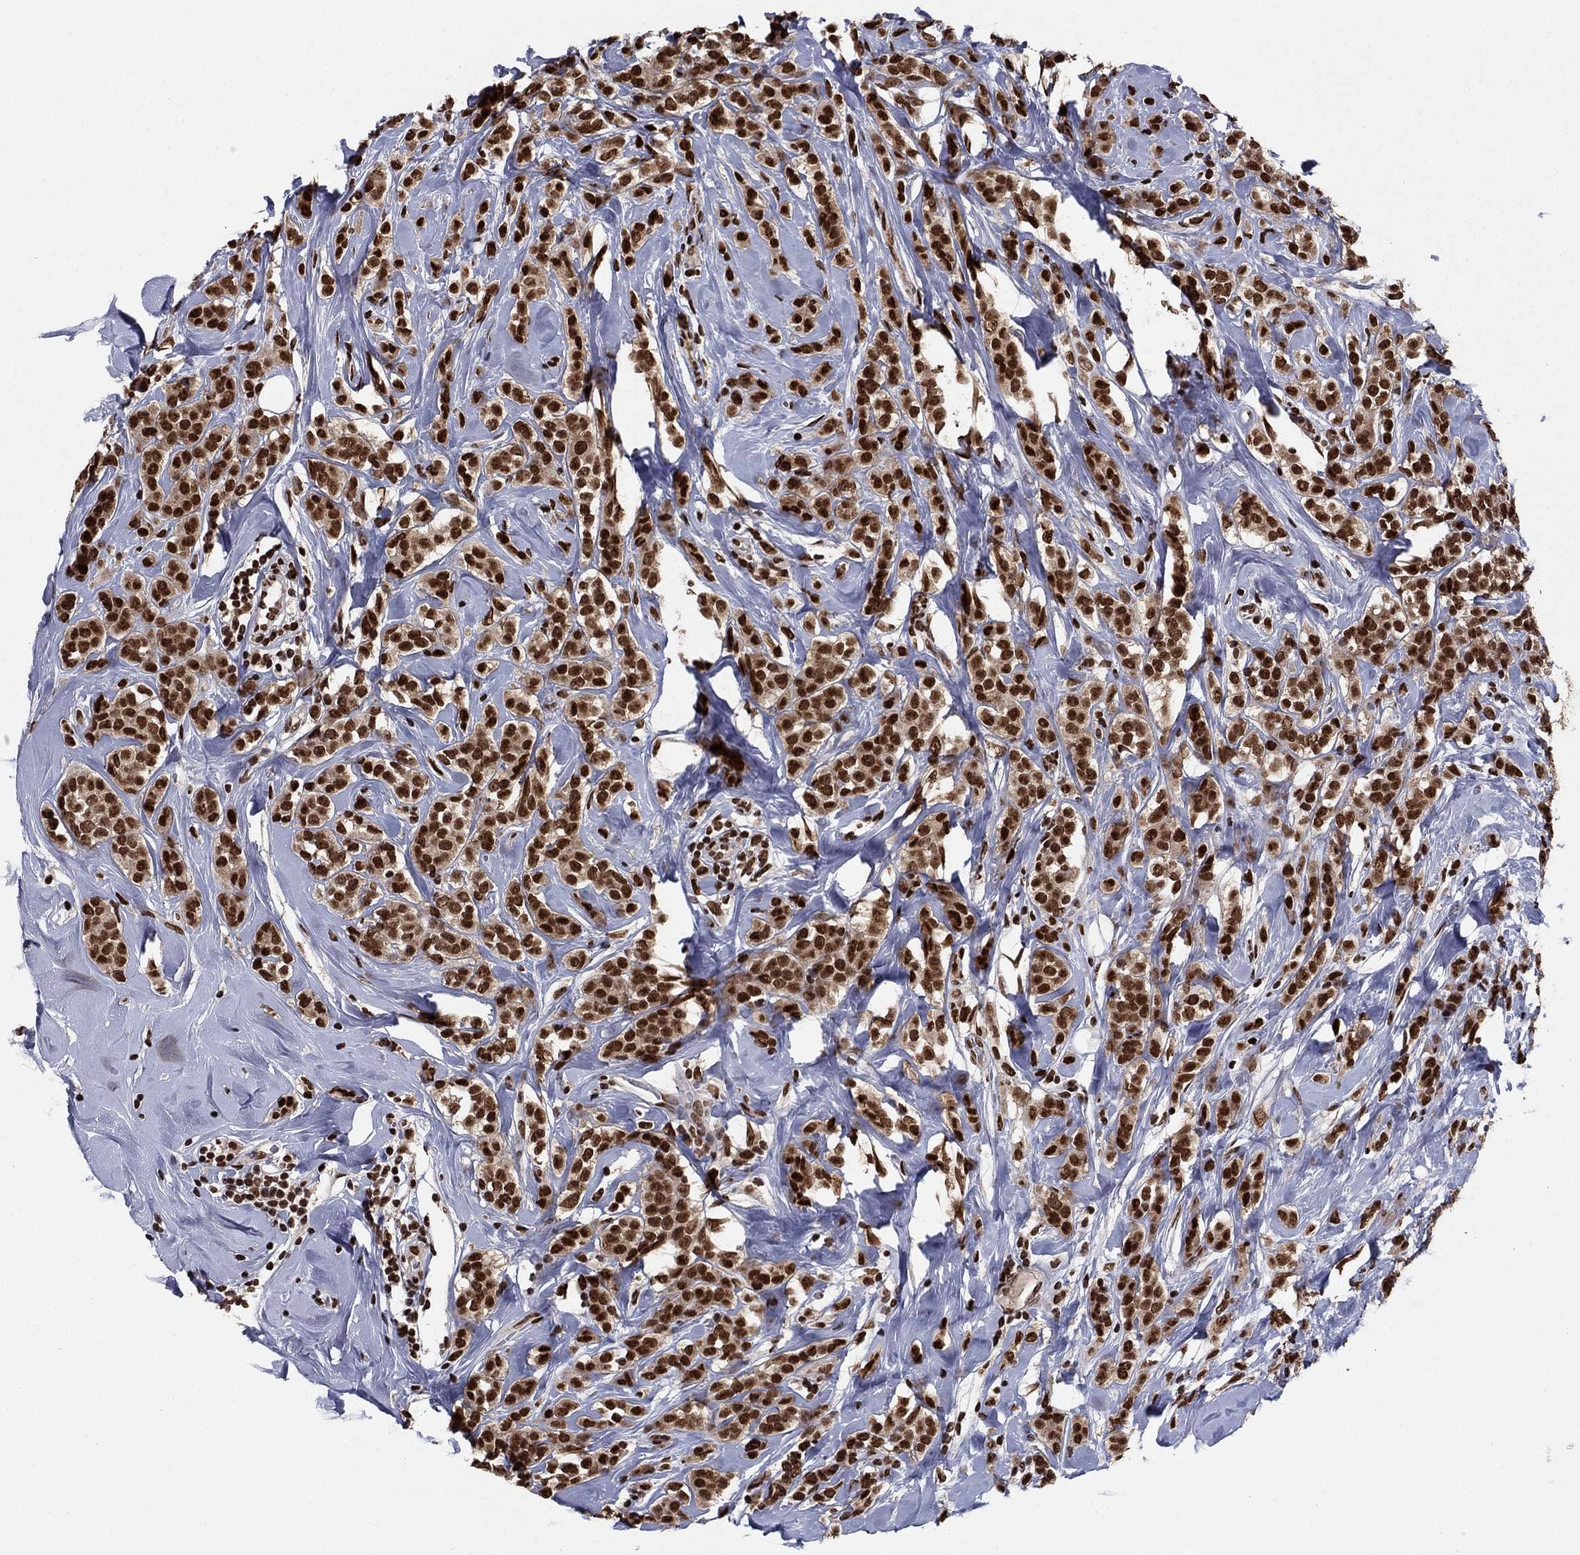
{"staining": {"intensity": "strong", "quantity": ">75%", "location": "nuclear"}, "tissue": "breast cancer", "cell_type": "Tumor cells", "image_type": "cancer", "snomed": [{"axis": "morphology", "description": "Lobular carcinoma"}, {"axis": "topography", "description": "Breast"}], "caption": "Immunohistochemistry micrograph of human breast lobular carcinoma stained for a protein (brown), which shows high levels of strong nuclear expression in approximately >75% of tumor cells.", "gene": "USP54", "patient": {"sex": "female", "age": 49}}